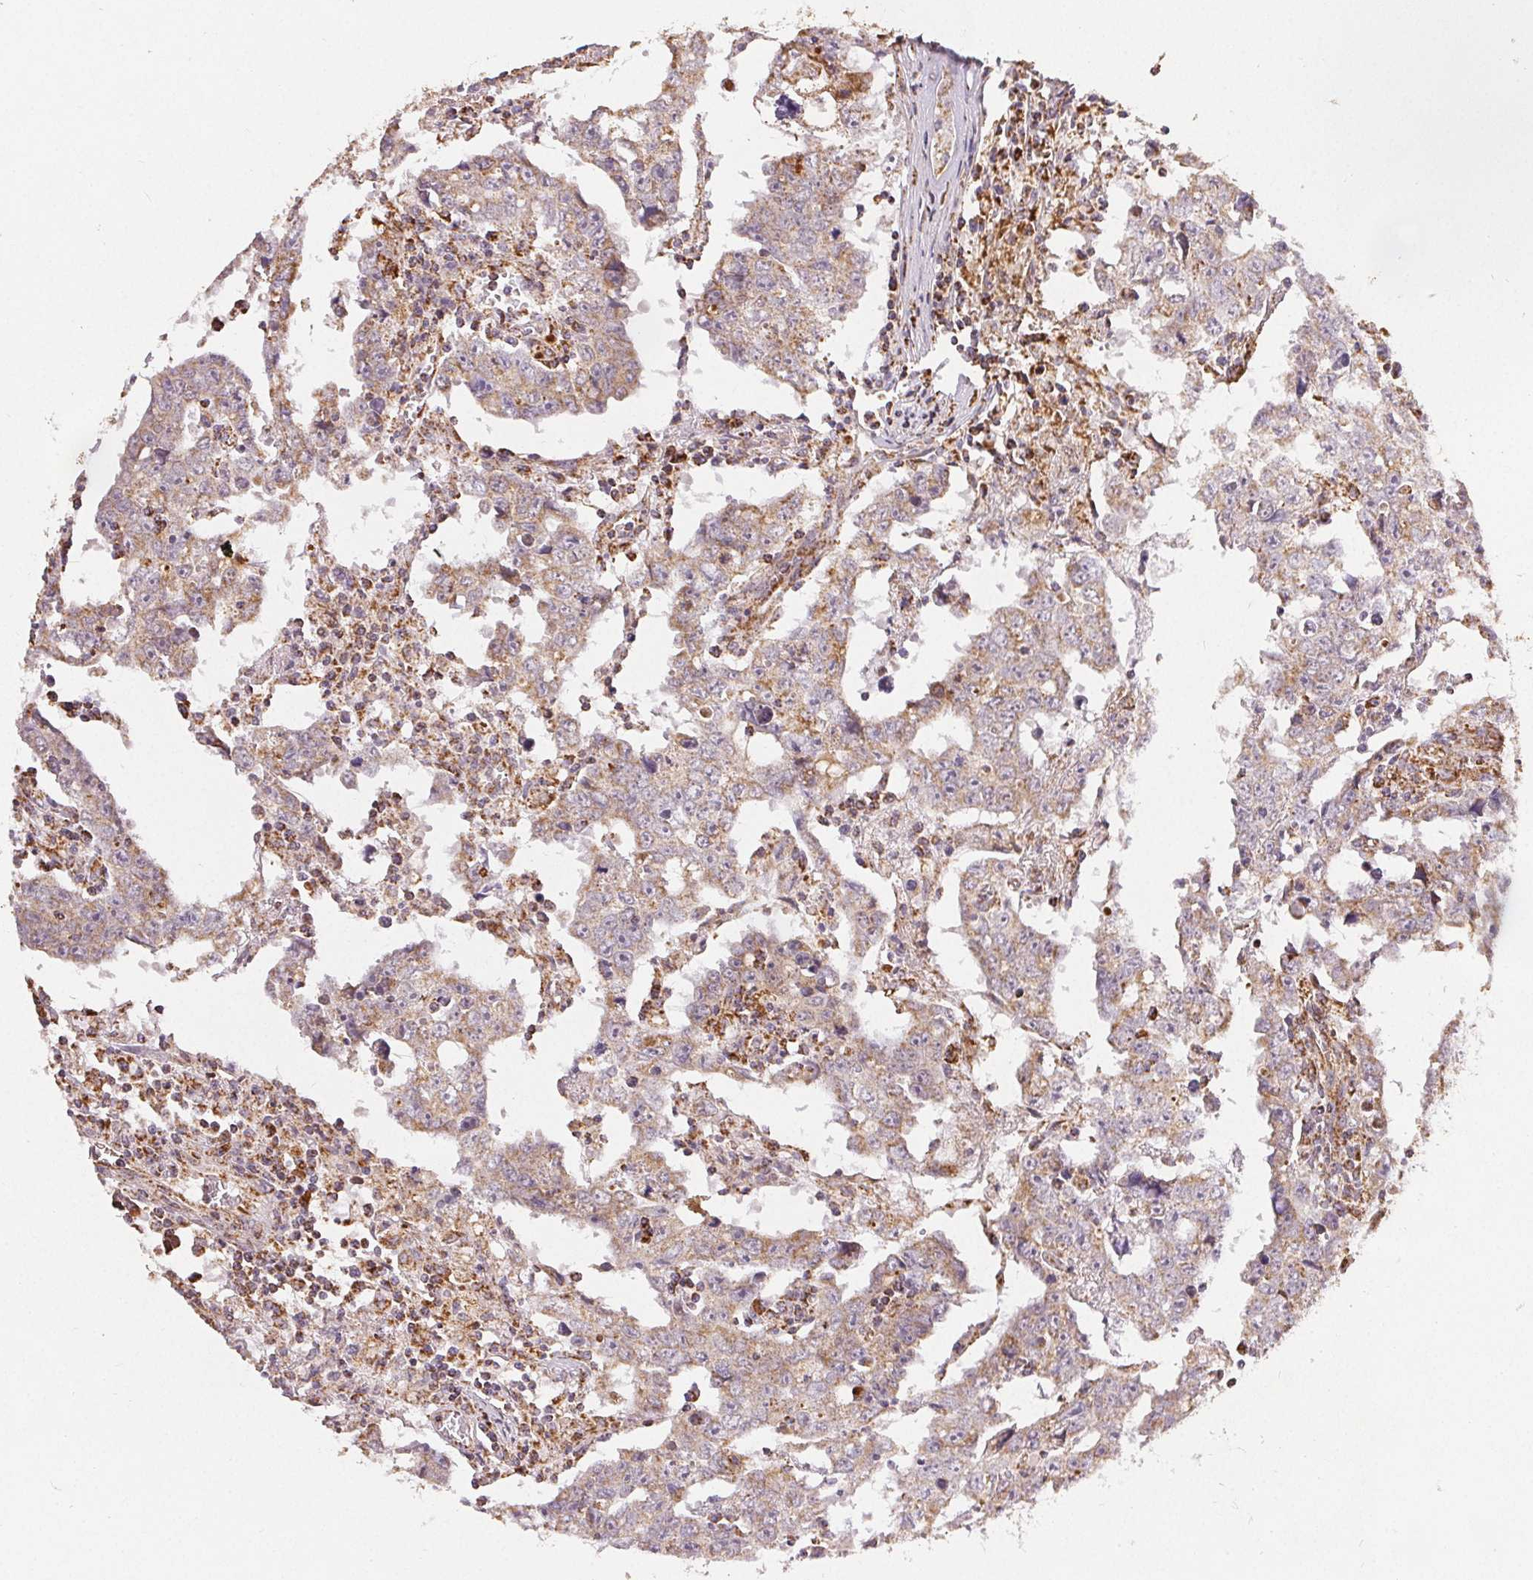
{"staining": {"intensity": "moderate", "quantity": "25%-75%", "location": "cytoplasmic/membranous"}, "tissue": "testis cancer", "cell_type": "Tumor cells", "image_type": "cancer", "snomed": [{"axis": "morphology", "description": "Carcinoma, Embryonal, NOS"}, {"axis": "topography", "description": "Testis"}], "caption": "Human embryonal carcinoma (testis) stained with a brown dye exhibits moderate cytoplasmic/membranous positive staining in approximately 25%-75% of tumor cells.", "gene": "SDHB", "patient": {"sex": "male", "age": 22}}